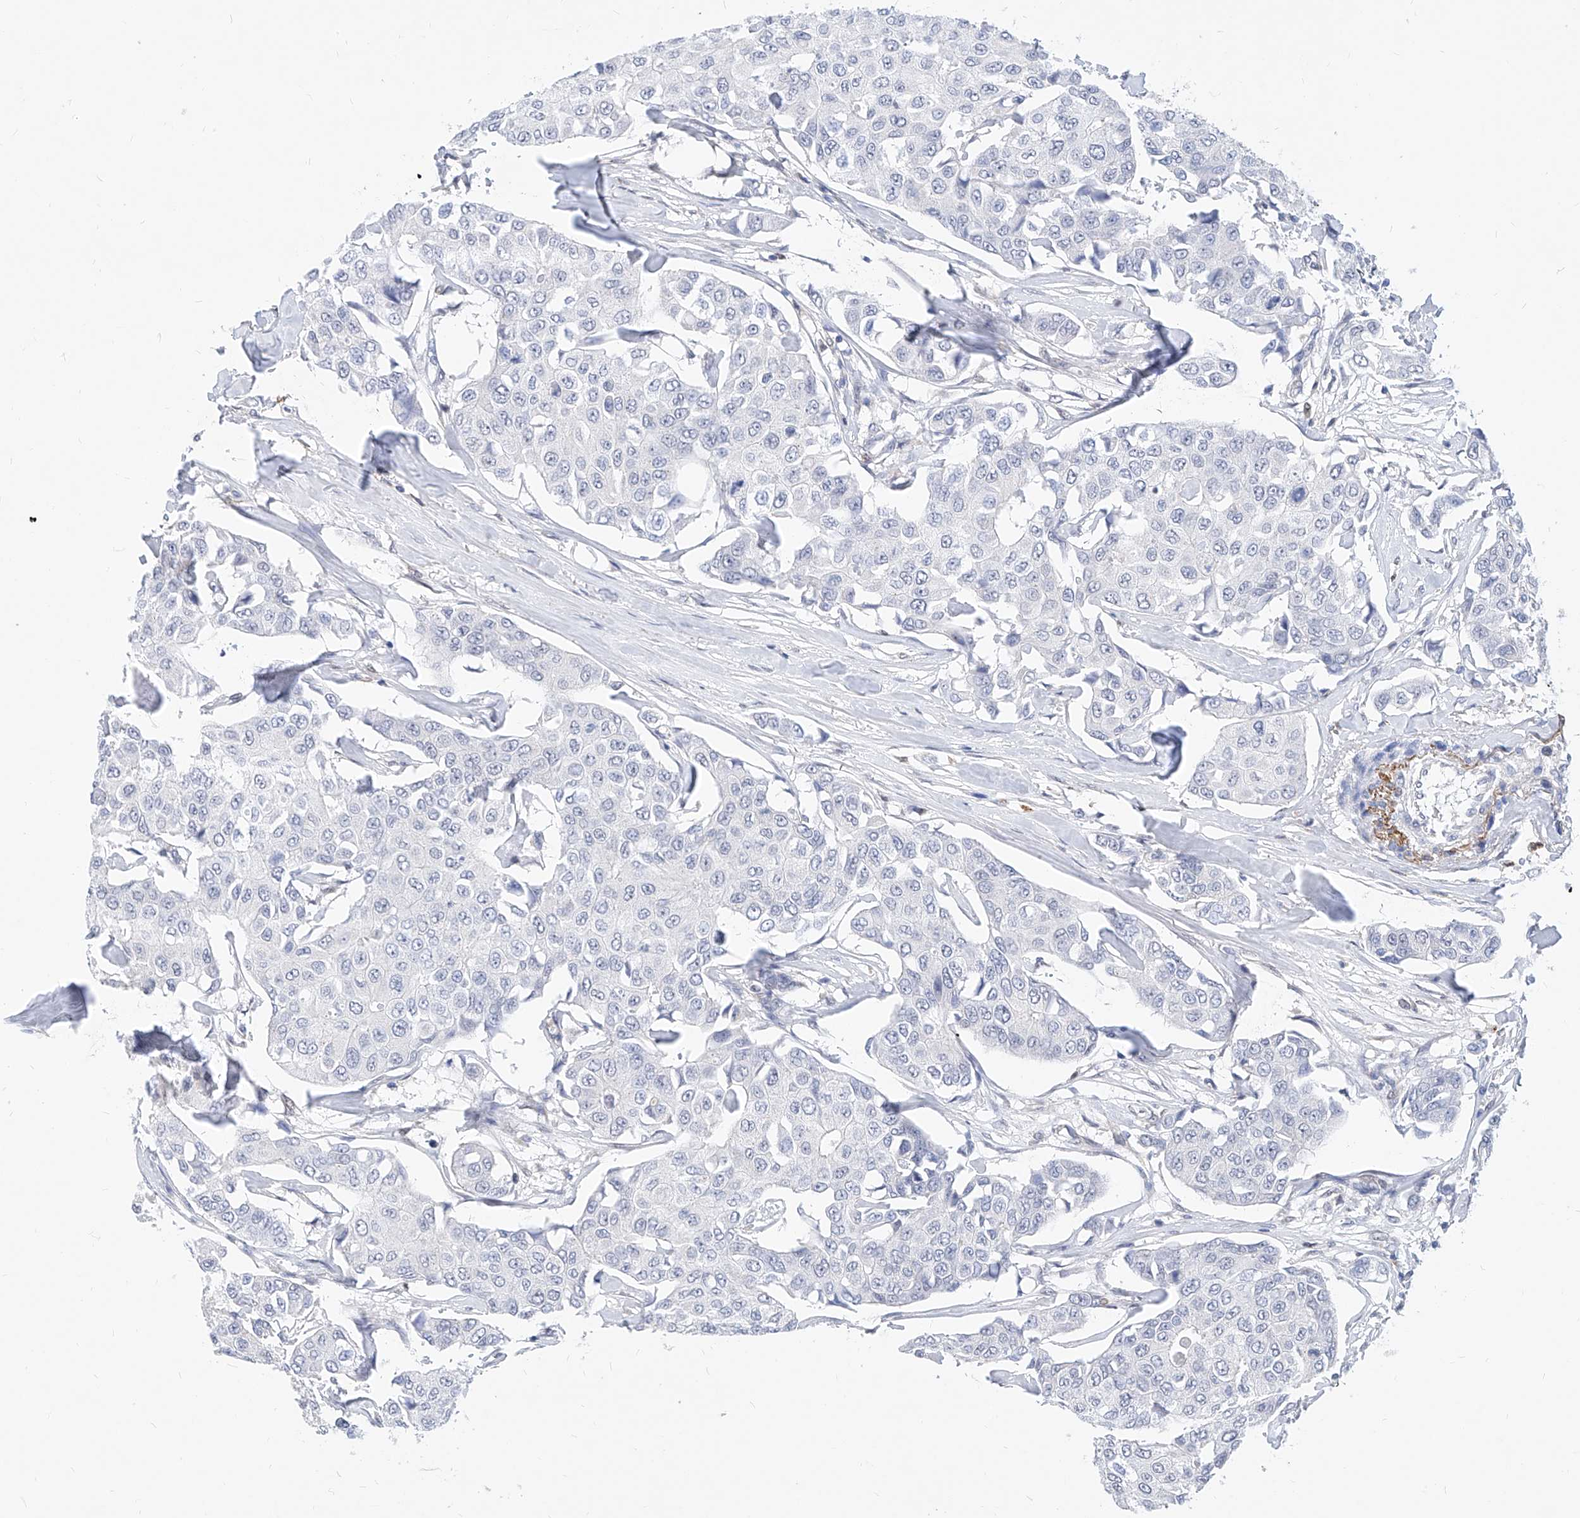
{"staining": {"intensity": "negative", "quantity": "none", "location": "none"}, "tissue": "breast cancer", "cell_type": "Tumor cells", "image_type": "cancer", "snomed": [{"axis": "morphology", "description": "Duct carcinoma"}, {"axis": "topography", "description": "Breast"}], "caption": "Immunohistochemistry (IHC) of breast intraductal carcinoma demonstrates no positivity in tumor cells. (Brightfield microscopy of DAB immunohistochemistry (IHC) at high magnification).", "gene": "MX2", "patient": {"sex": "female", "age": 80}}